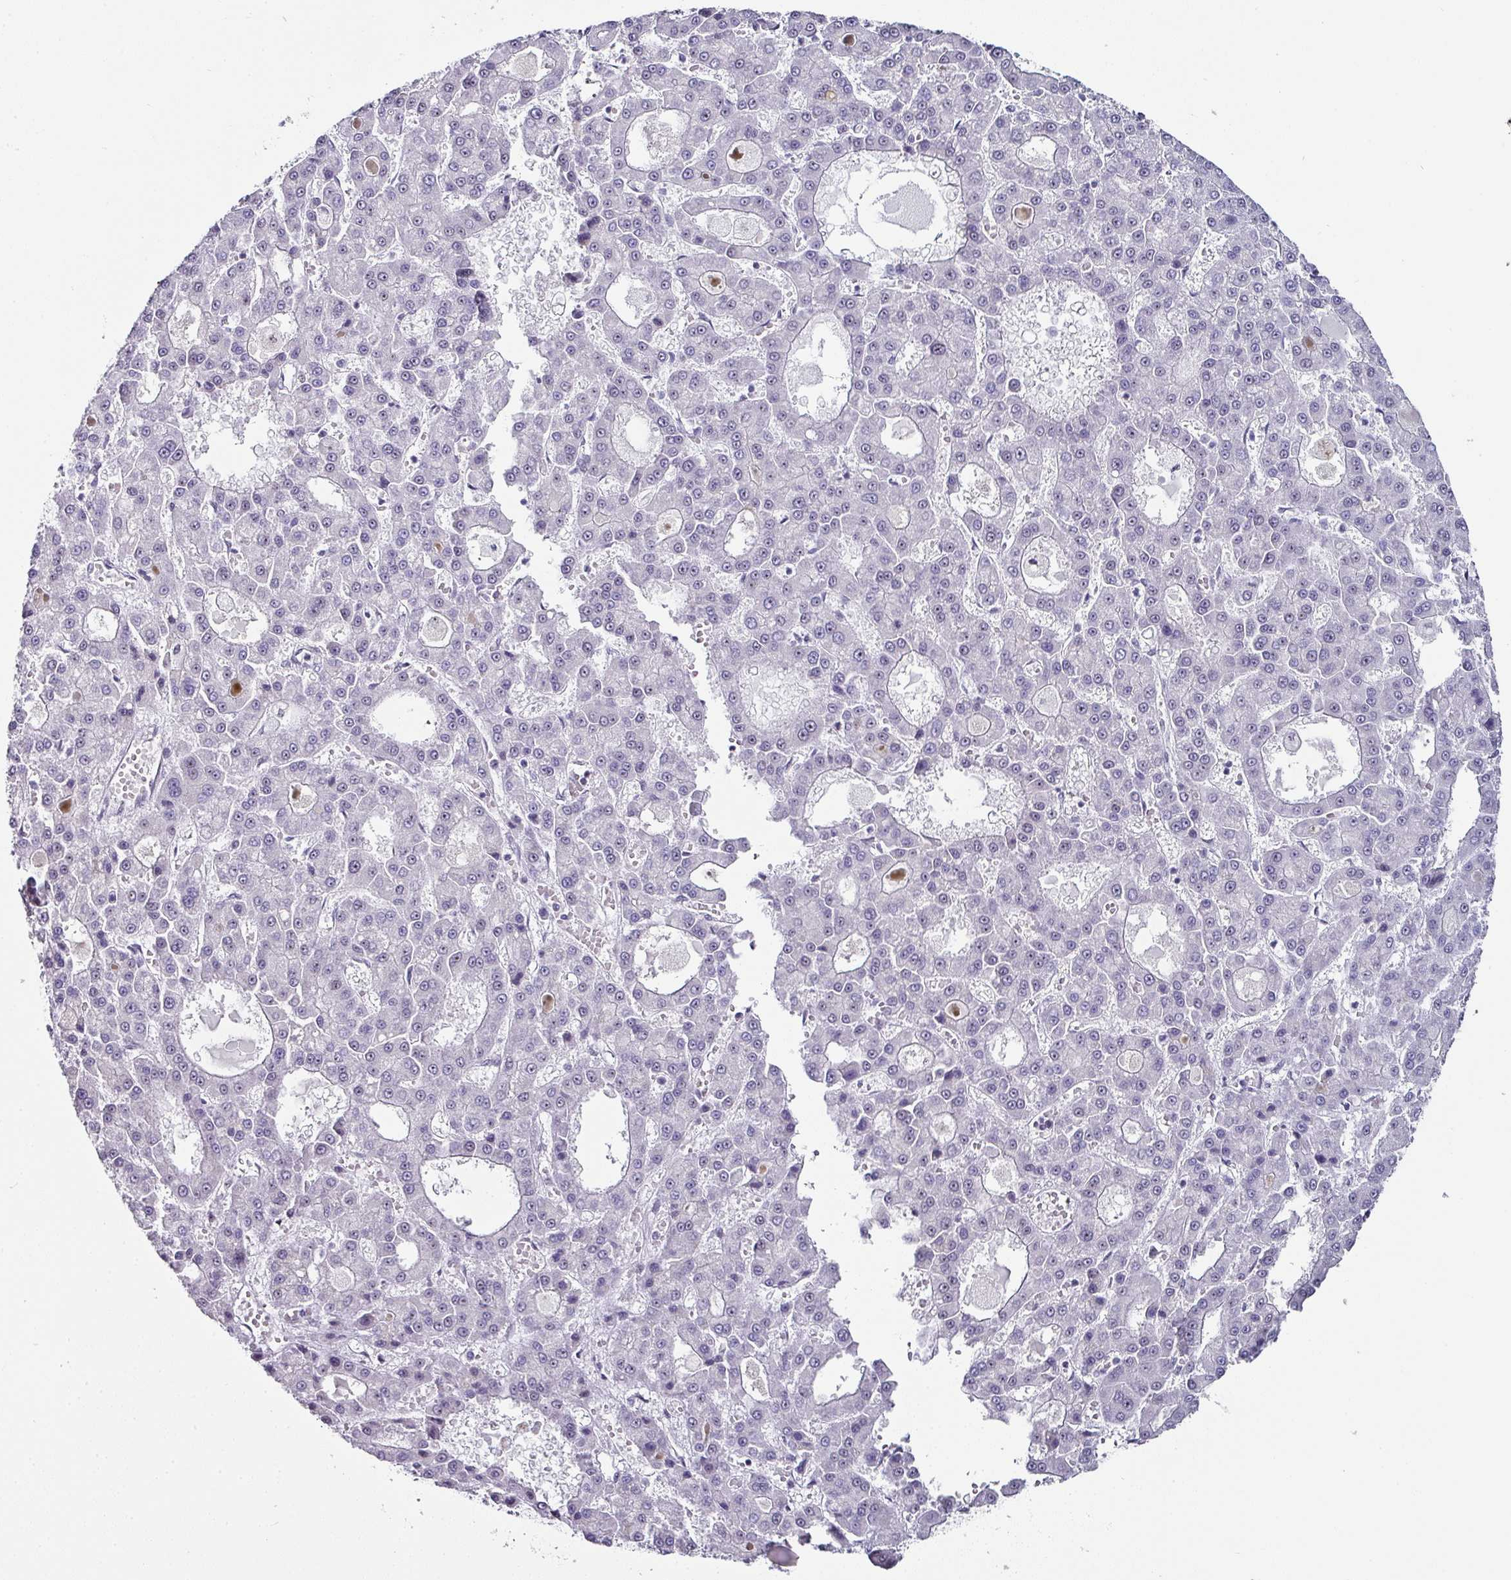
{"staining": {"intensity": "negative", "quantity": "none", "location": "none"}, "tissue": "liver cancer", "cell_type": "Tumor cells", "image_type": "cancer", "snomed": [{"axis": "morphology", "description": "Carcinoma, Hepatocellular, NOS"}, {"axis": "topography", "description": "Liver"}], "caption": "Liver cancer was stained to show a protein in brown. There is no significant expression in tumor cells. (Brightfield microscopy of DAB immunohistochemistry at high magnification).", "gene": "NACC2", "patient": {"sex": "male", "age": 70}}